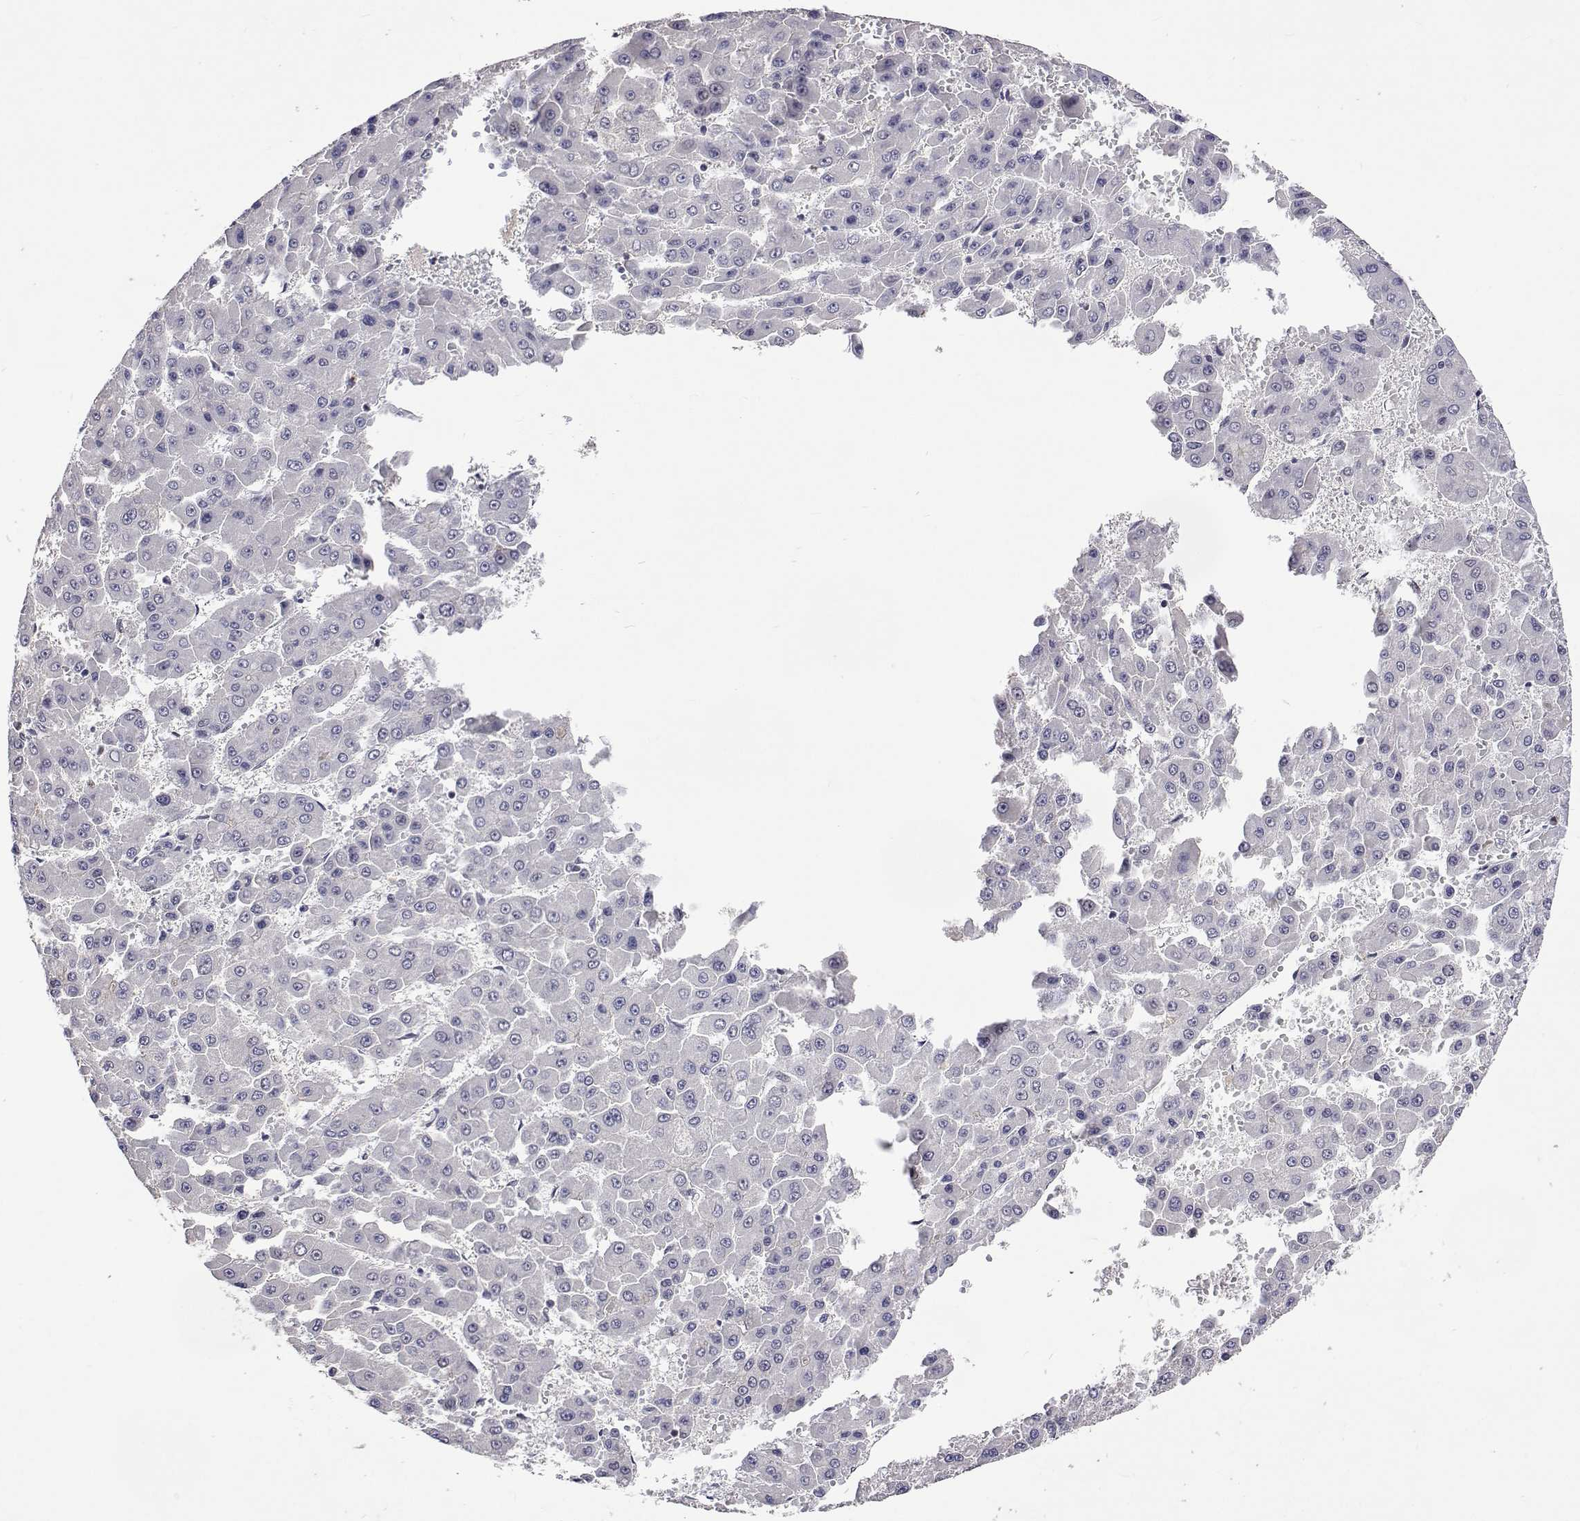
{"staining": {"intensity": "negative", "quantity": "none", "location": "none"}, "tissue": "liver cancer", "cell_type": "Tumor cells", "image_type": "cancer", "snomed": [{"axis": "morphology", "description": "Carcinoma, Hepatocellular, NOS"}, {"axis": "topography", "description": "Liver"}], "caption": "This is an immunohistochemistry (IHC) micrograph of liver cancer (hepatocellular carcinoma). There is no expression in tumor cells.", "gene": "HNRNPA0", "patient": {"sex": "male", "age": 78}}